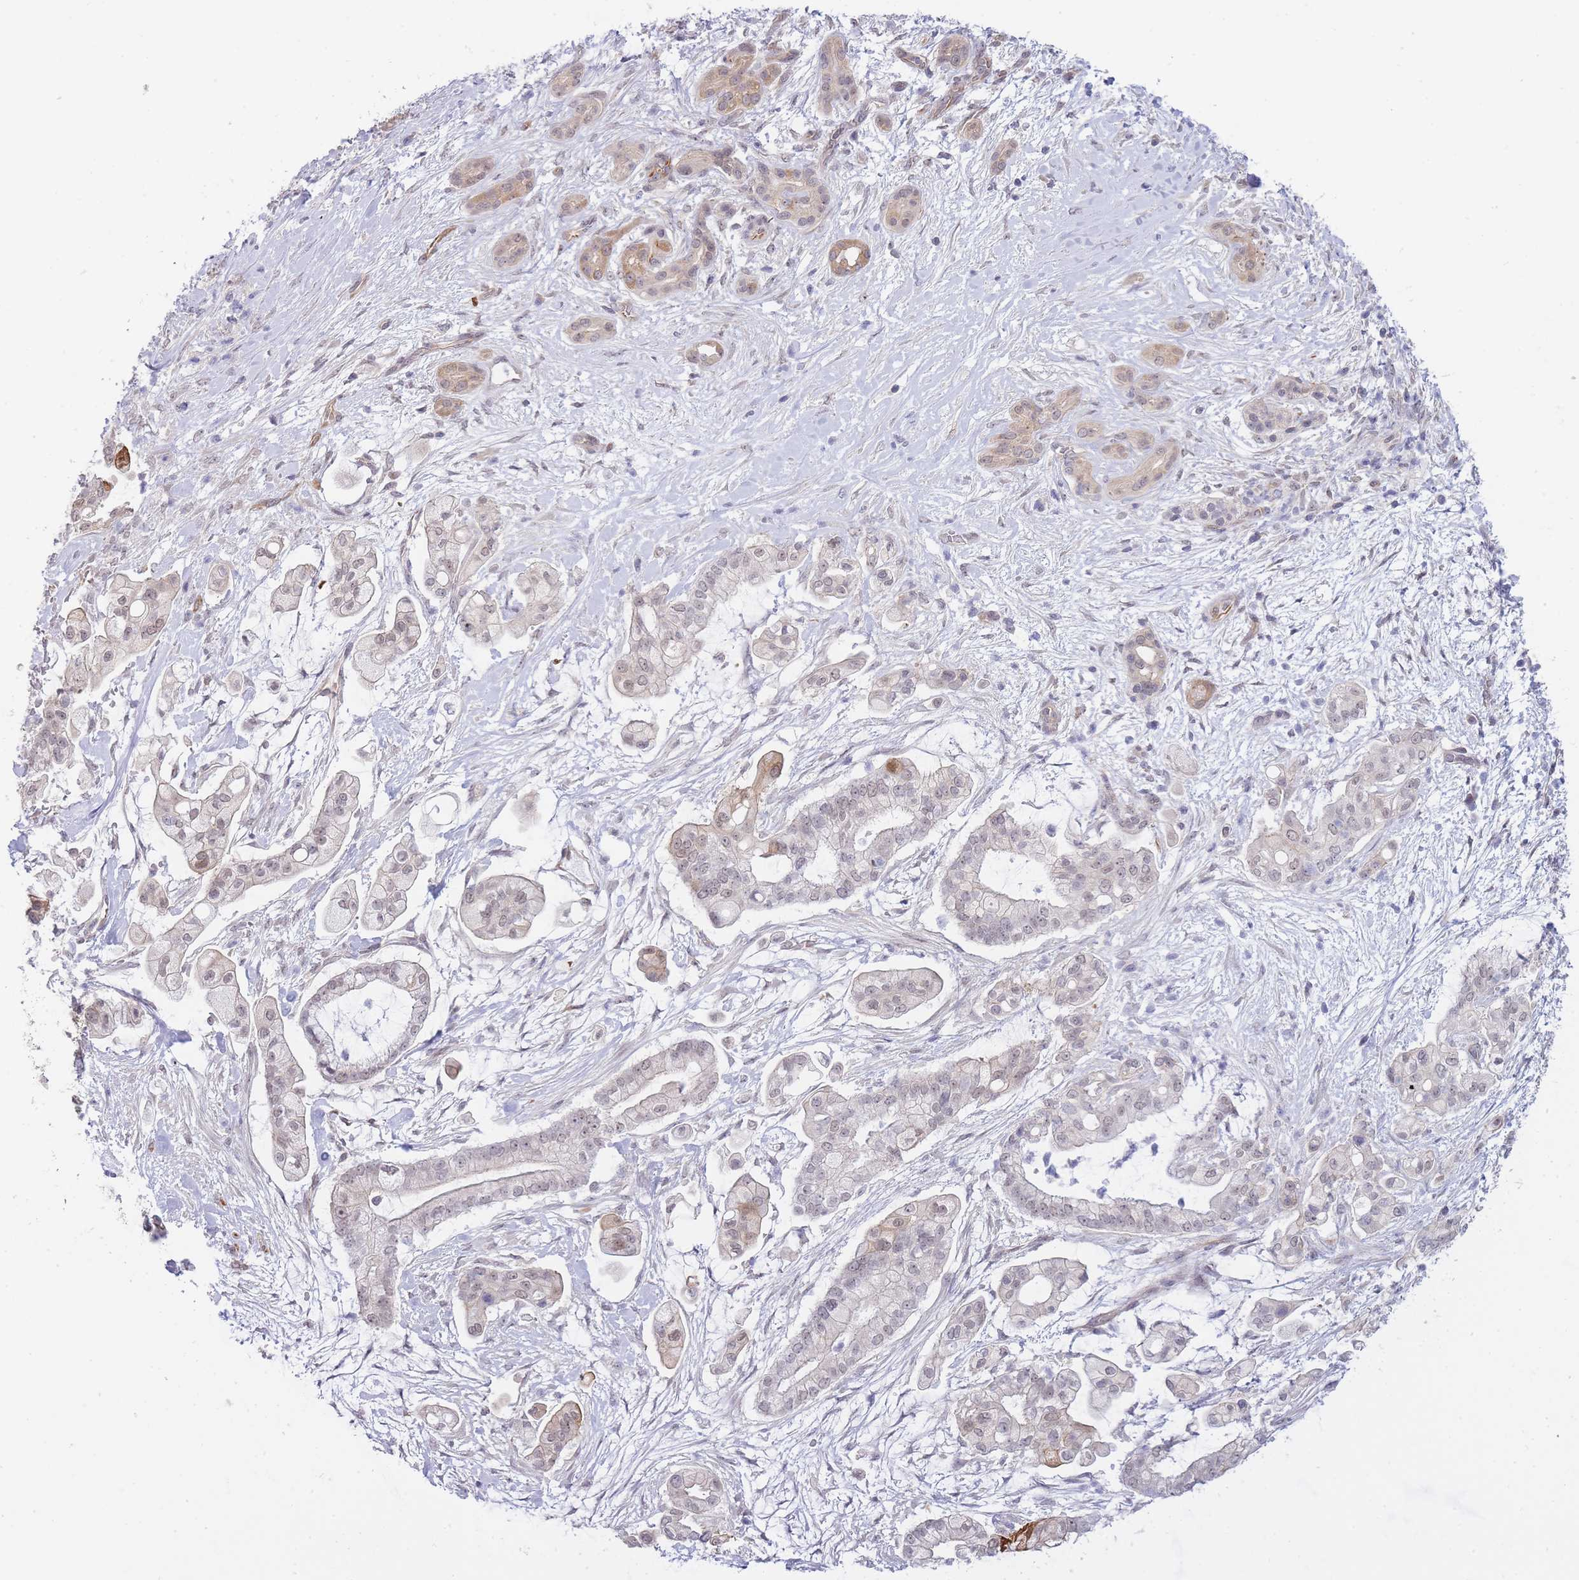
{"staining": {"intensity": "weak", "quantity": "25%-75%", "location": "nuclear"}, "tissue": "pancreatic cancer", "cell_type": "Tumor cells", "image_type": "cancer", "snomed": [{"axis": "morphology", "description": "Adenocarcinoma, NOS"}, {"axis": "topography", "description": "Pancreas"}], "caption": "A brown stain highlights weak nuclear expression of a protein in pancreatic adenocarcinoma tumor cells.", "gene": "C19orf25", "patient": {"sex": "female", "age": 69}}